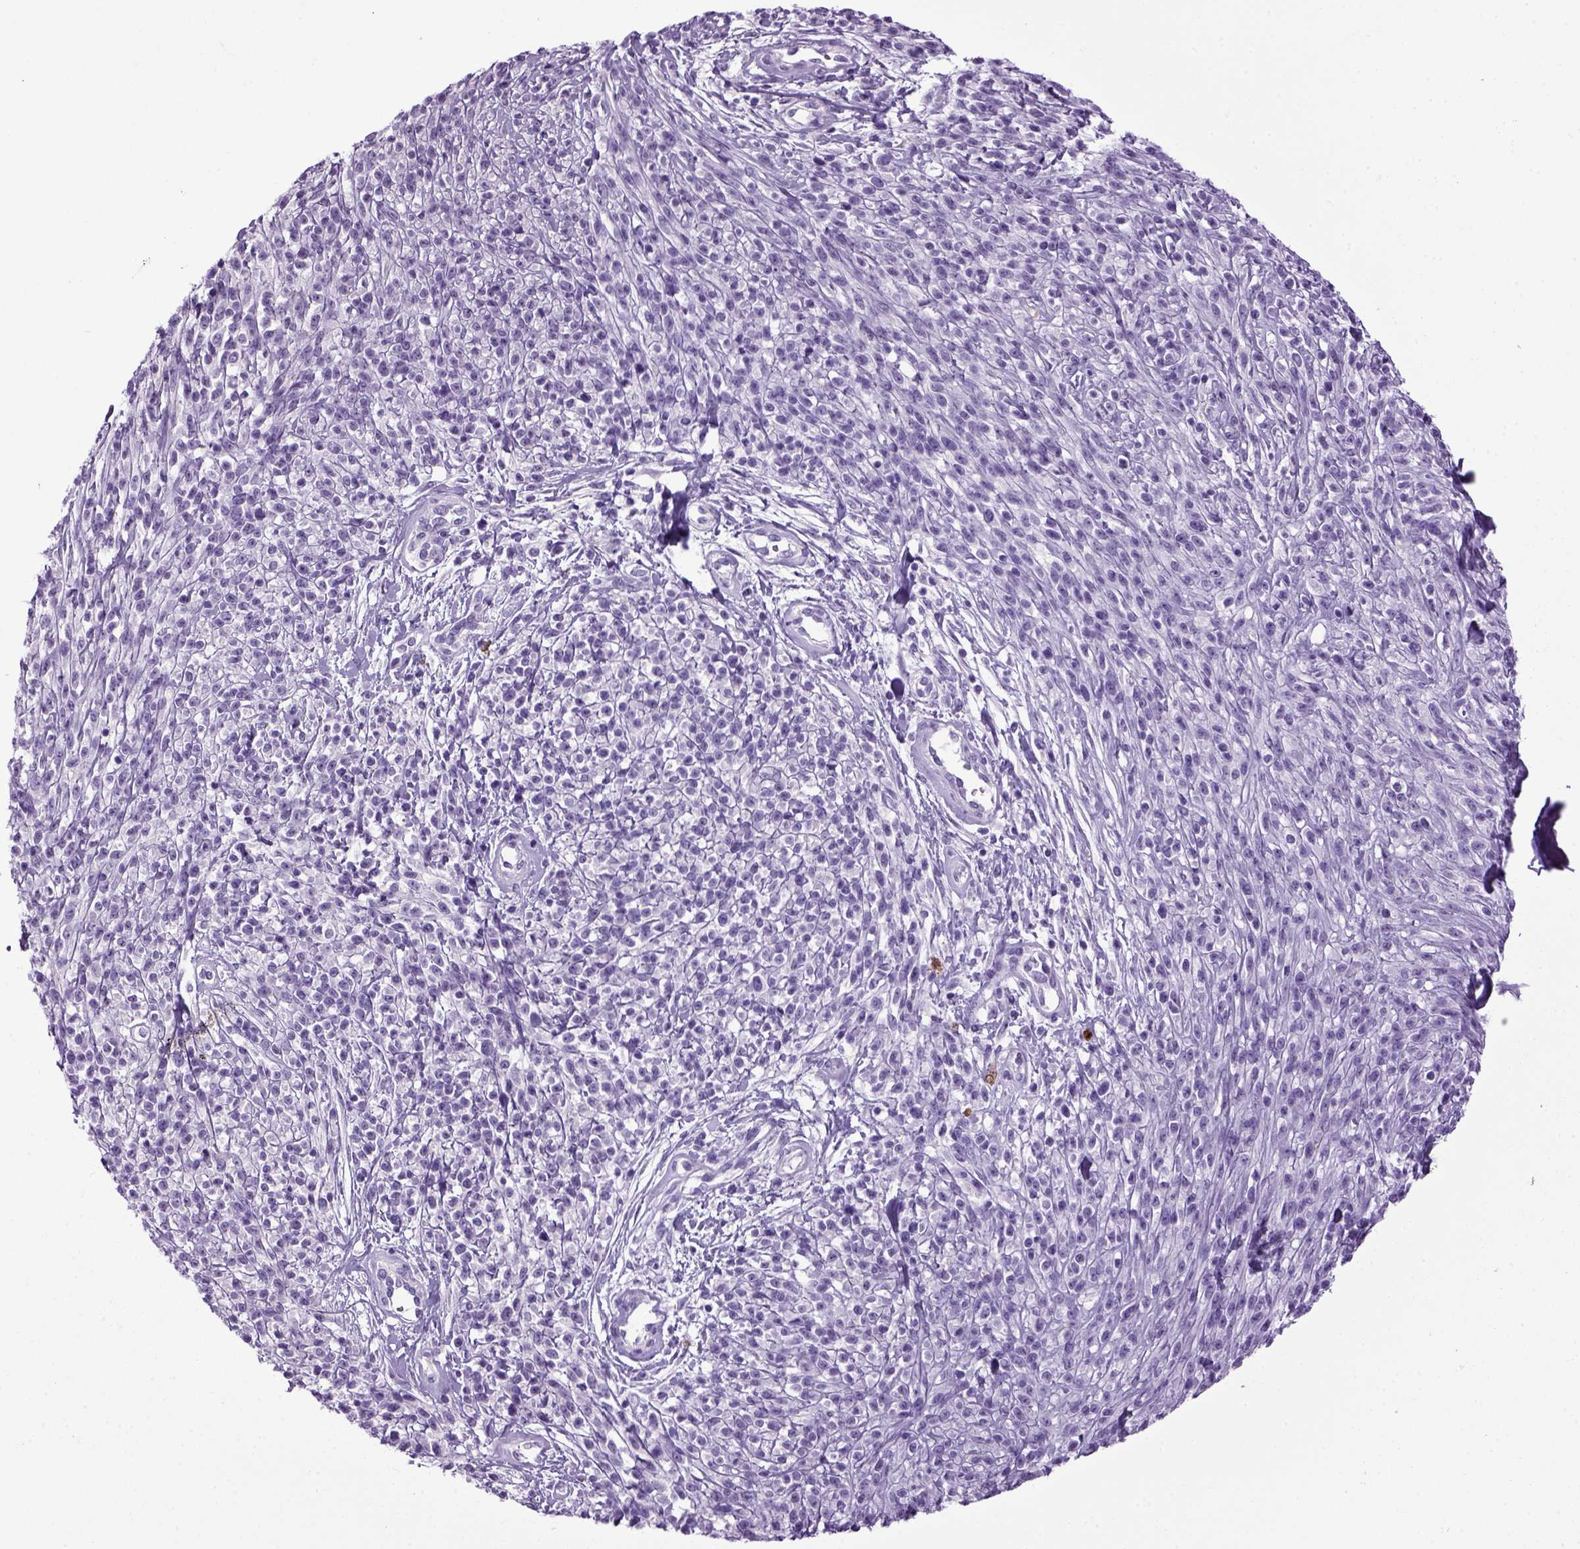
{"staining": {"intensity": "negative", "quantity": "none", "location": "none"}, "tissue": "melanoma", "cell_type": "Tumor cells", "image_type": "cancer", "snomed": [{"axis": "morphology", "description": "Malignant melanoma, NOS"}, {"axis": "topography", "description": "Skin"}, {"axis": "topography", "description": "Skin of trunk"}], "caption": "An image of human melanoma is negative for staining in tumor cells. (DAB (3,3'-diaminobenzidine) immunohistochemistry, high magnification).", "gene": "HMCN2", "patient": {"sex": "male", "age": 74}}